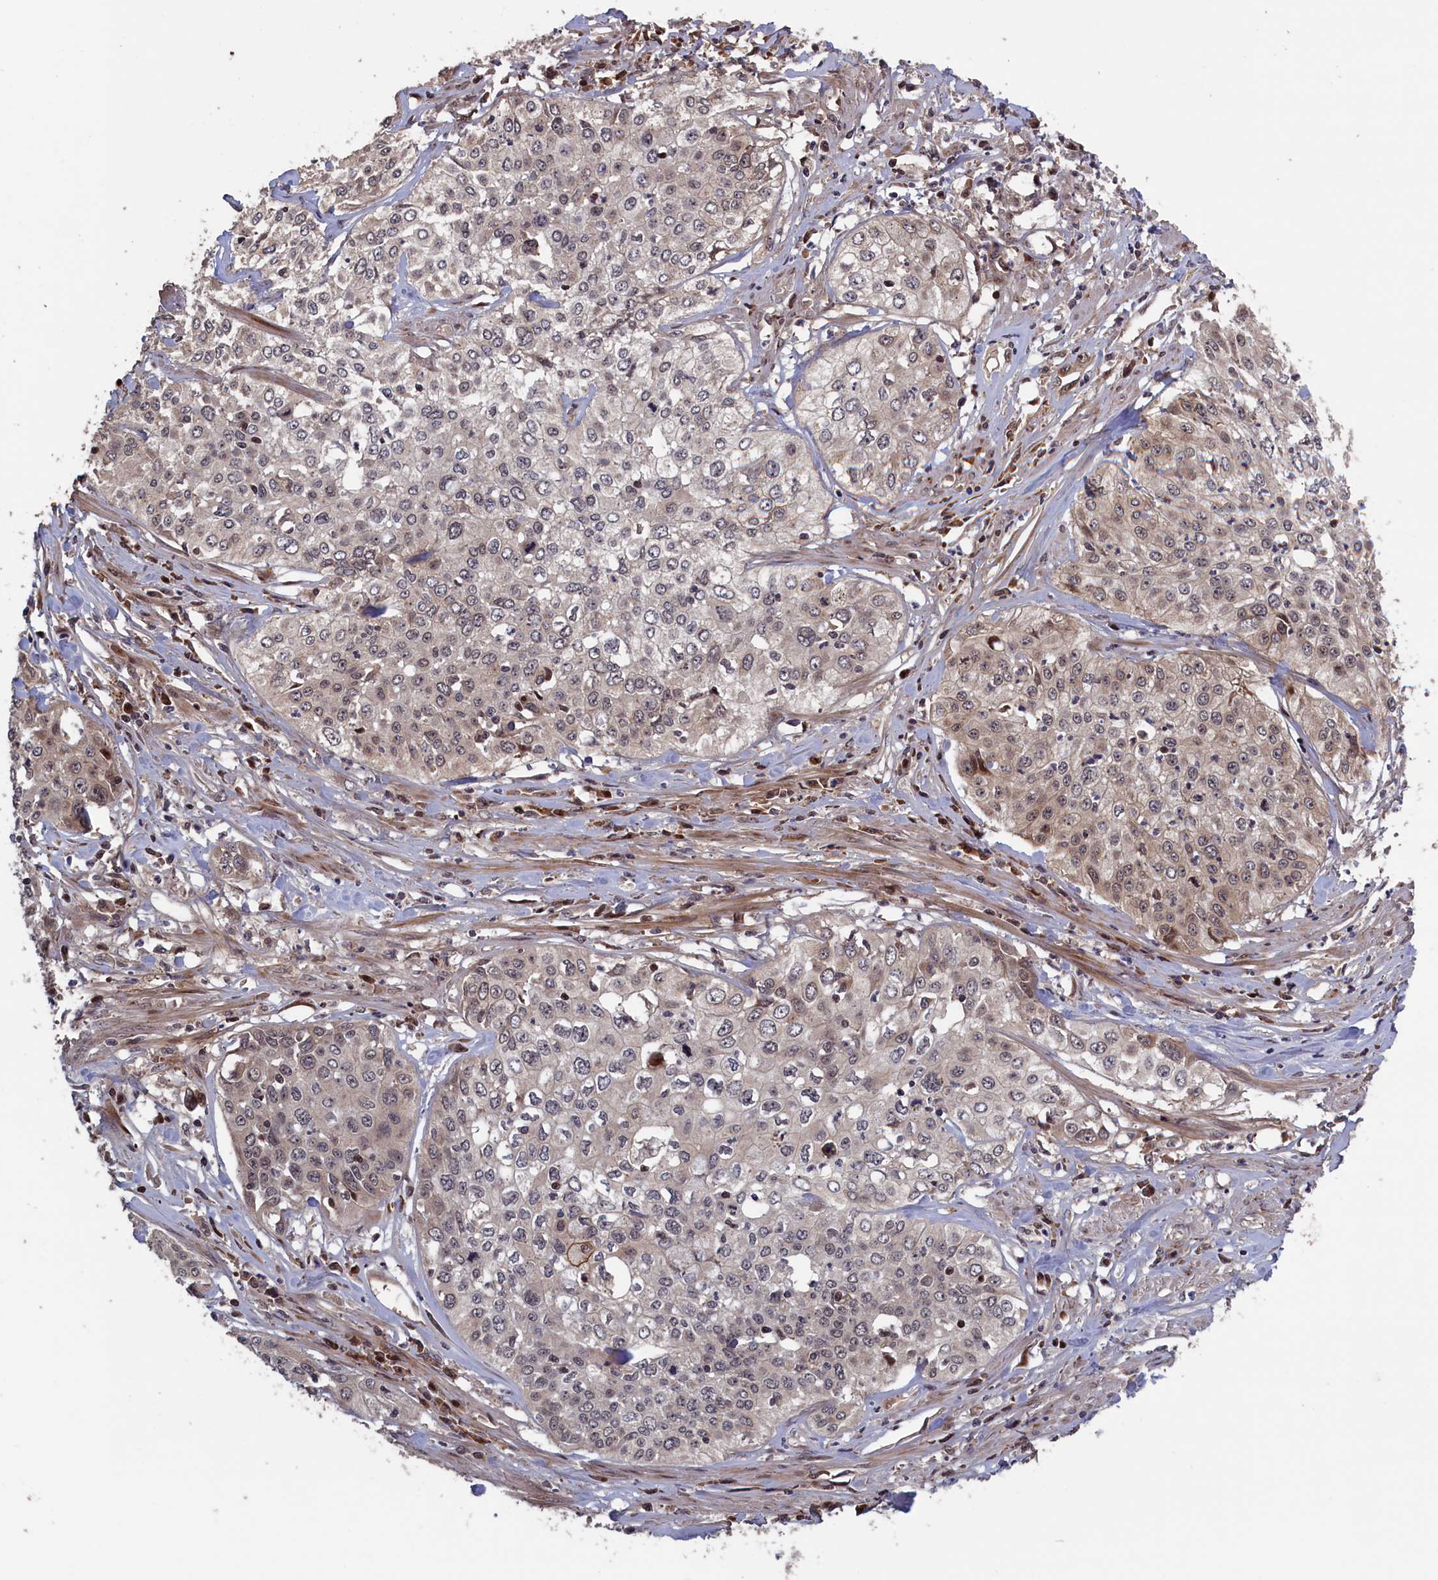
{"staining": {"intensity": "negative", "quantity": "none", "location": "none"}, "tissue": "cervical cancer", "cell_type": "Tumor cells", "image_type": "cancer", "snomed": [{"axis": "morphology", "description": "Squamous cell carcinoma, NOS"}, {"axis": "topography", "description": "Cervix"}], "caption": "Immunohistochemistry (IHC) histopathology image of neoplastic tissue: human squamous cell carcinoma (cervical) stained with DAB (3,3'-diaminobenzidine) demonstrates no significant protein staining in tumor cells. The staining is performed using DAB brown chromogen with nuclei counter-stained in using hematoxylin.", "gene": "LSG1", "patient": {"sex": "female", "age": 31}}